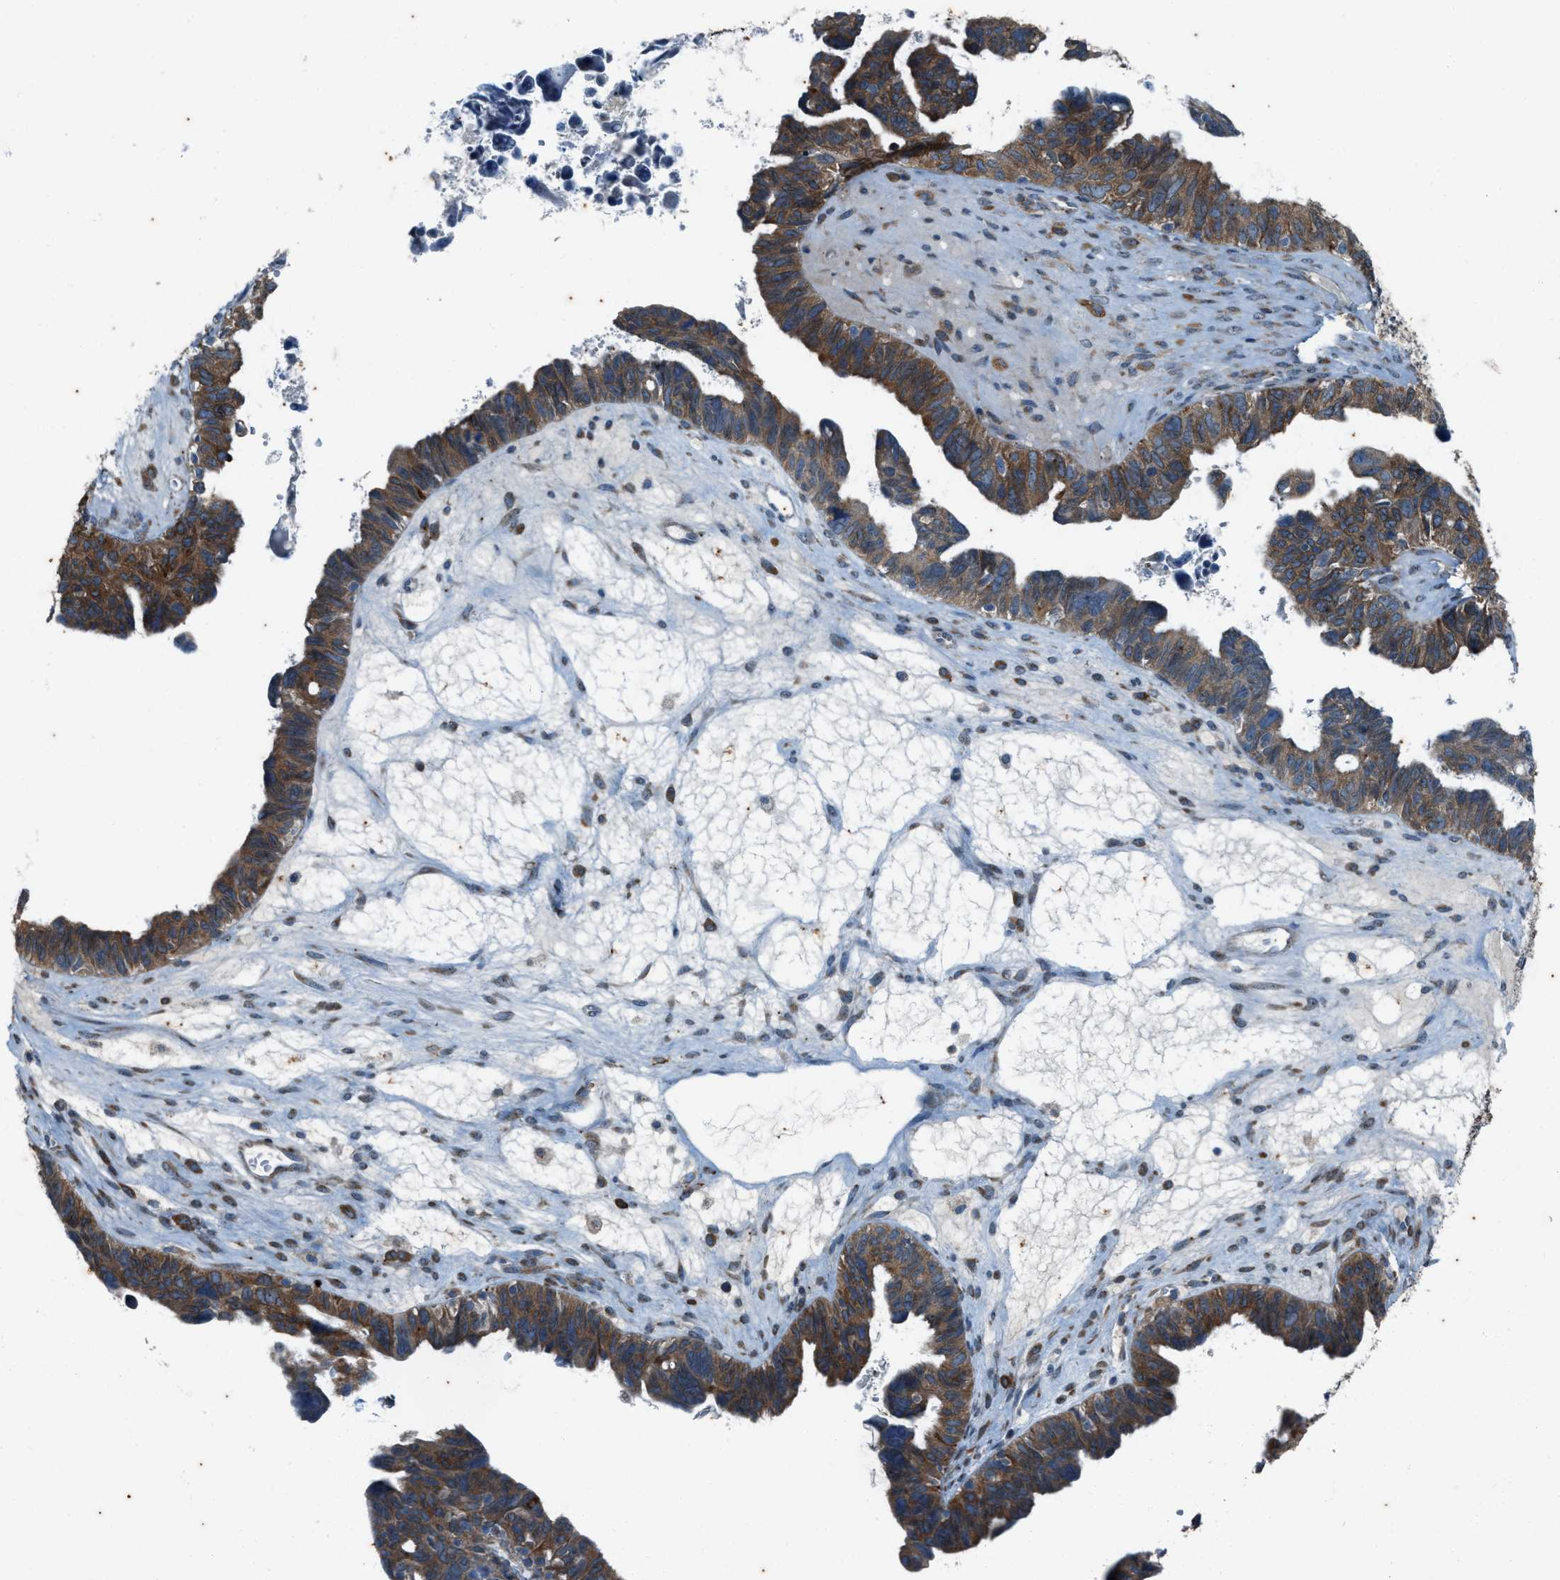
{"staining": {"intensity": "moderate", "quantity": ">75%", "location": "cytoplasmic/membranous"}, "tissue": "ovarian cancer", "cell_type": "Tumor cells", "image_type": "cancer", "snomed": [{"axis": "morphology", "description": "Cystadenocarcinoma, serous, NOS"}, {"axis": "topography", "description": "Ovary"}], "caption": "Immunohistochemistry (IHC) histopathology image of neoplastic tissue: human ovarian cancer (serous cystadenocarcinoma) stained using IHC displays medium levels of moderate protein expression localized specifically in the cytoplasmic/membranous of tumor cells, appearing as a cytoplasmic/membranous brown color.", "gene": "CHPF2", "patient": {"sex": "female", "age": 79}}